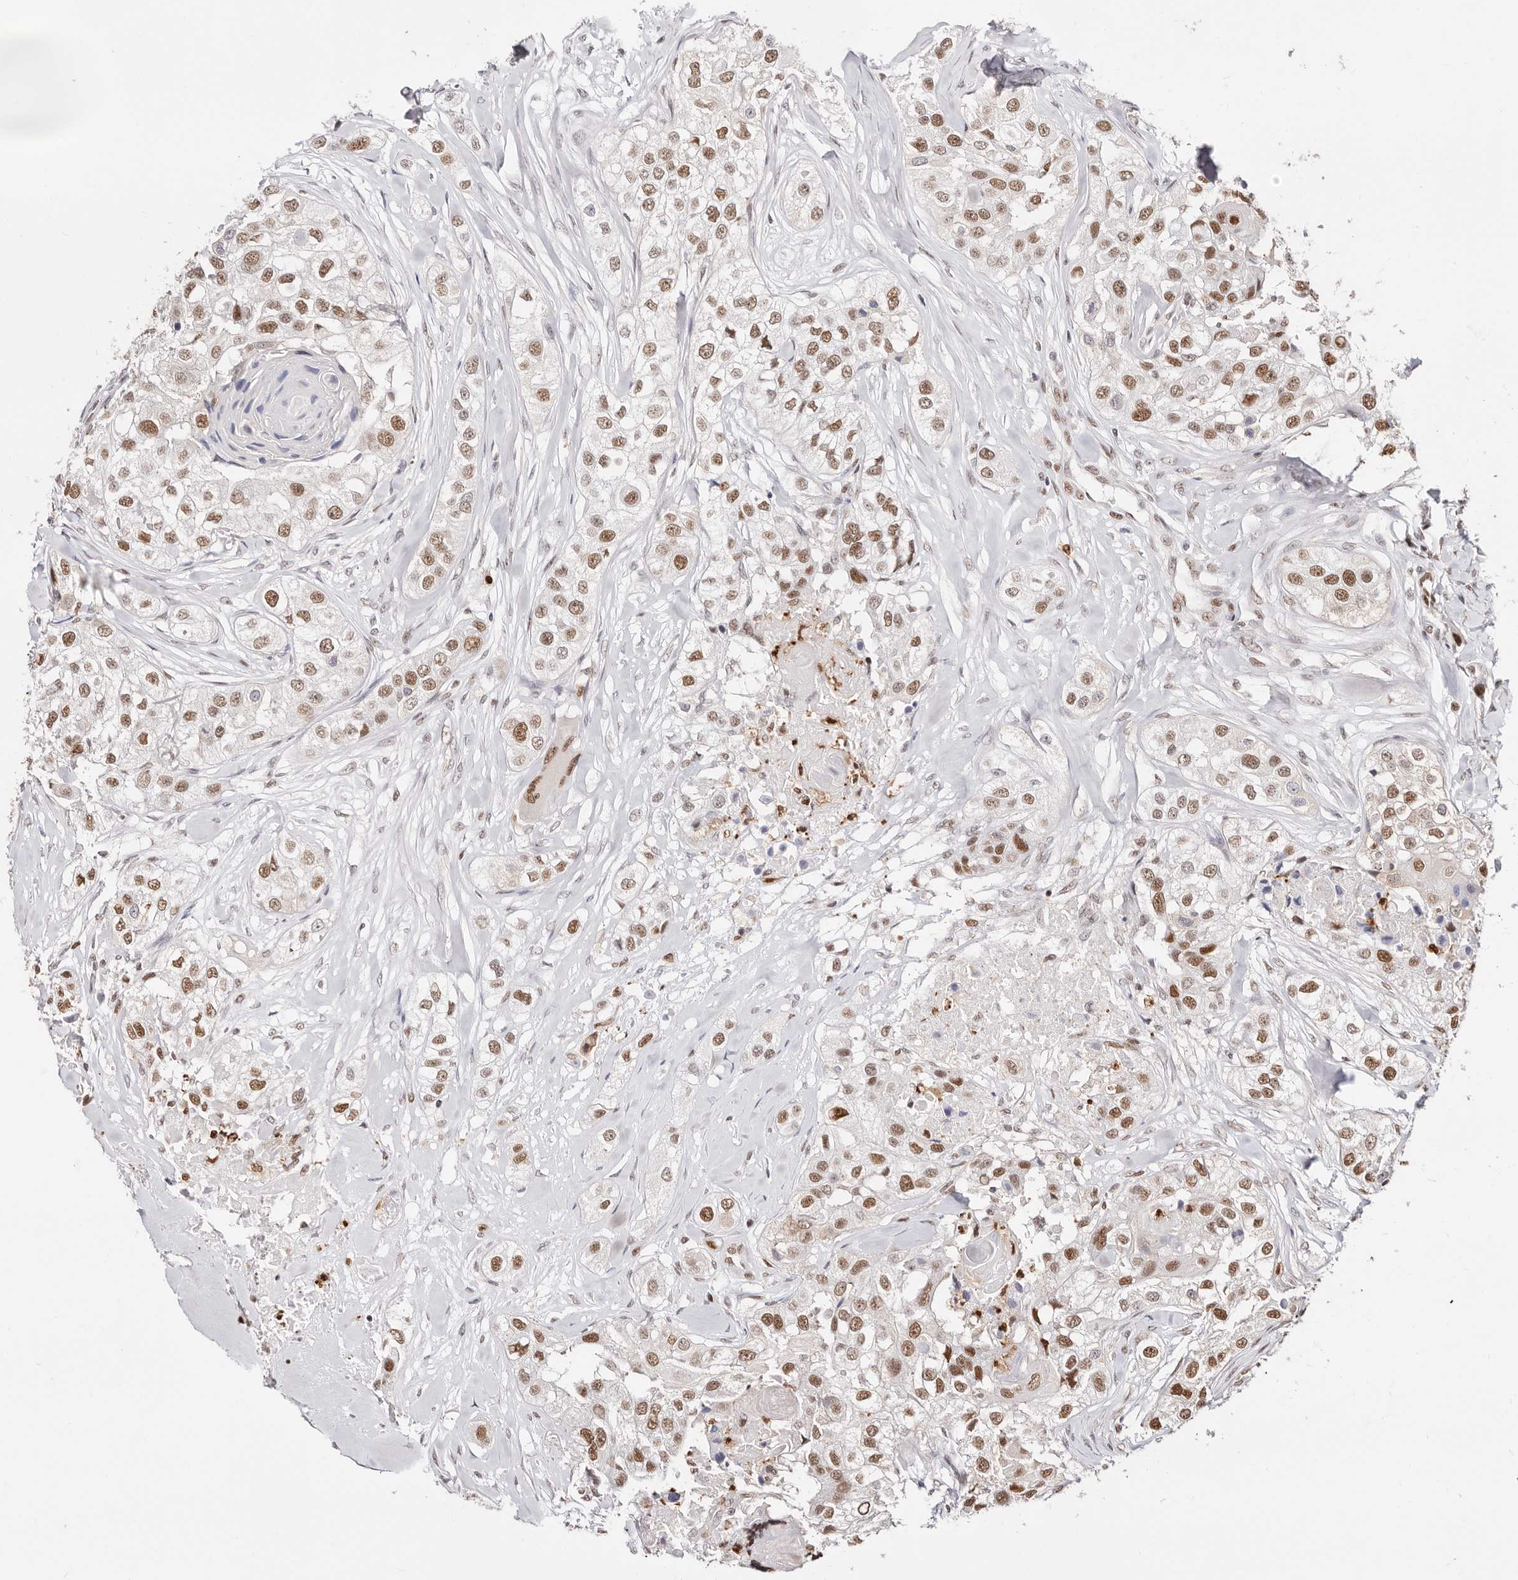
{"staining": {"intensity": "moderate", "quantity": ">75%", "location": "nuclear"}, "tissue": "head and neck cancer", "cell_type": "Tumor cells", "image_type": "cancer", "snomed": [{"axis": "morphology", "description": "Normal tissue, NOS"}, {"axis": "morphology", "description": "Squamous cell carcinoma, NOS"}, {"axis": "topography", "description": "Skeletal muscle"}, {"axis": "topography", "description": "Head-Neck"}], "caption": "Immunohistochemical staining of human head and neck squamous cell carcinoma demonstrates medium levels of moderate nuclear expression in approximately >75% of tumor cells.", "gene": "TKT", "patient": {"sex": "male", "age": 51}}